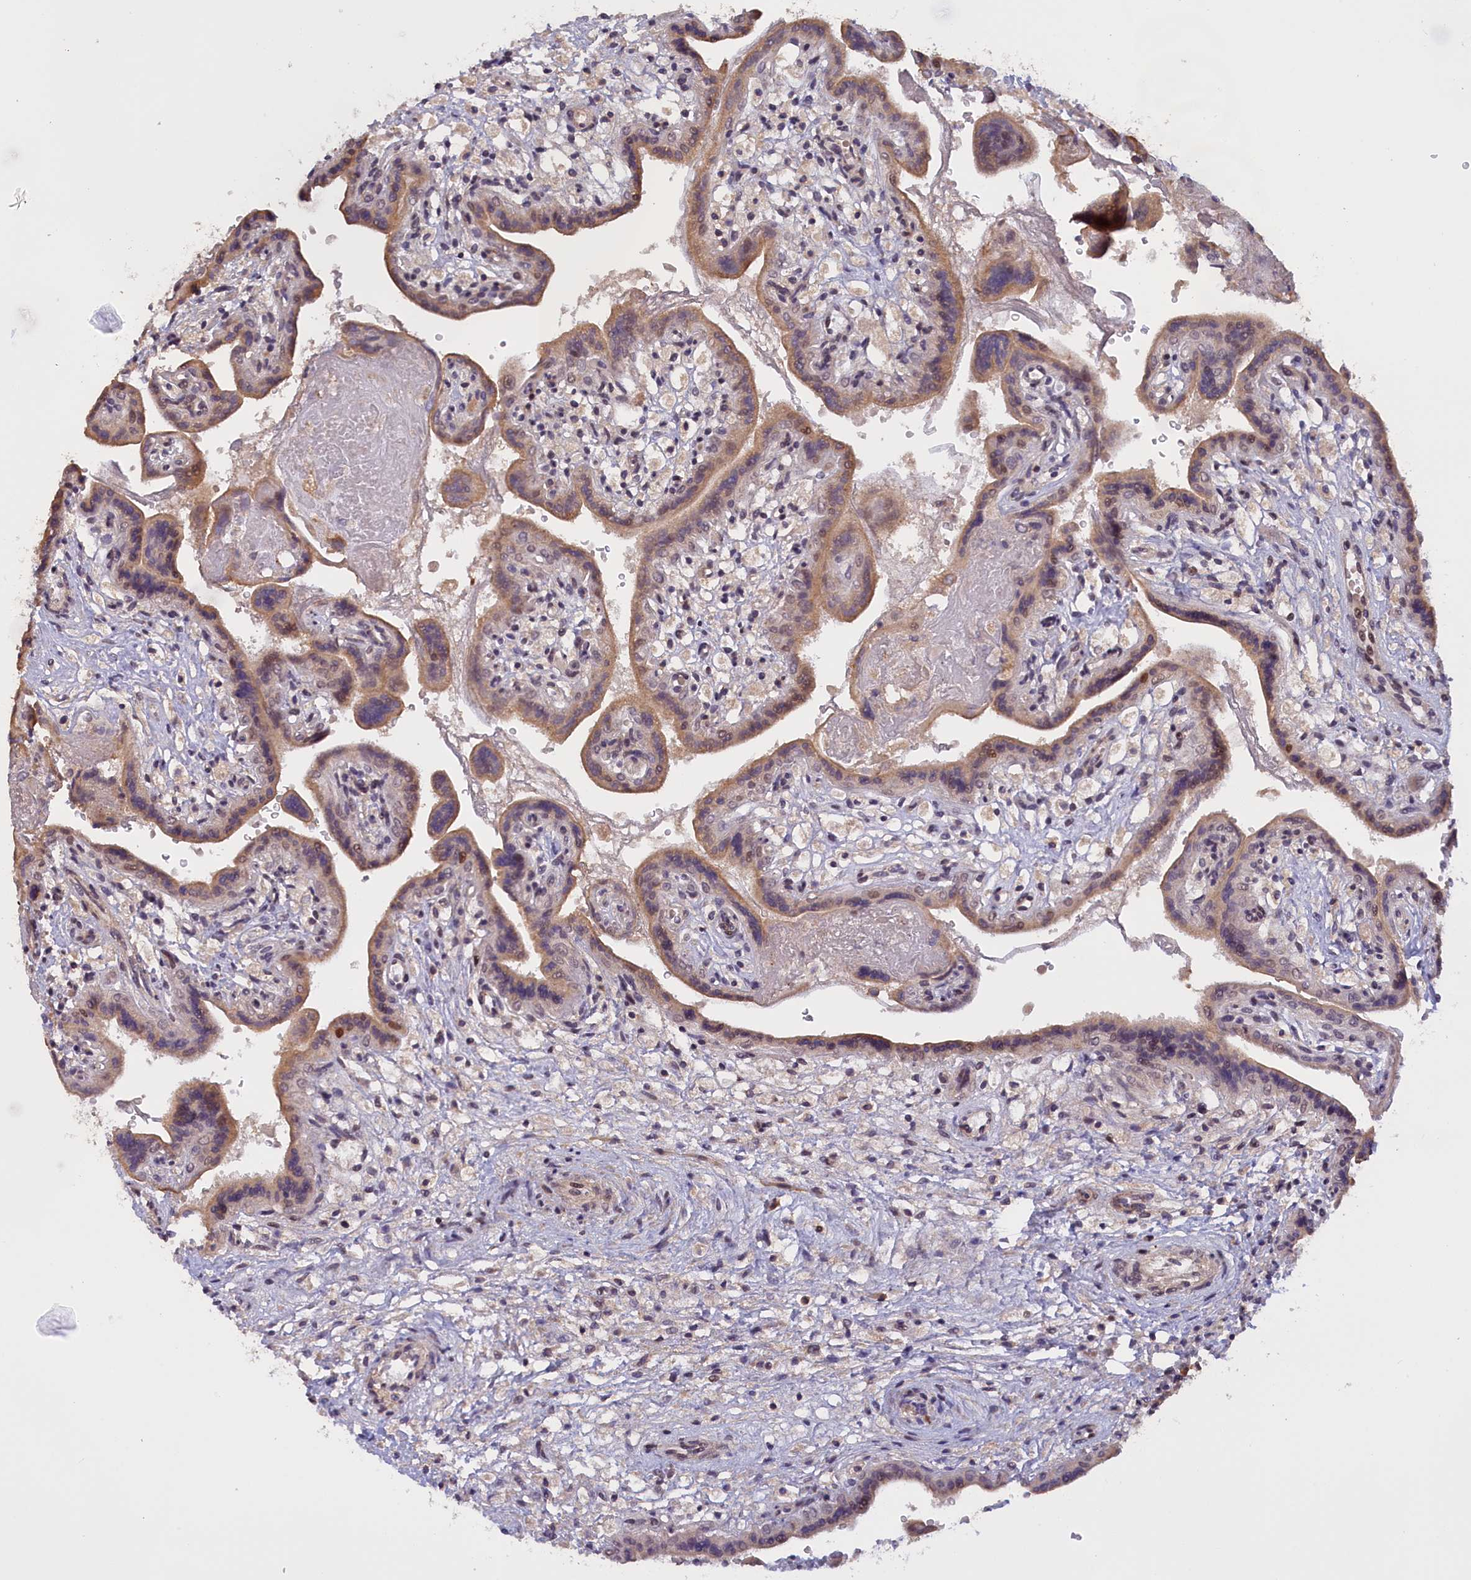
{"staining": {"intensity": "strong", "quantity": ">75%", "location": "cytoplasmic/membranous"}, "tissue": "placenta", "cell_type": "Decidual cells", "image_type": "normal", "snomed": [{"axis": "morphology", "description": "Normal tissue, NOS"}, {"axis": "topography", "description": "Placenta"}], "caption": "Protein staining by IHC shows strong cytoplasmic/membranous staining in approximately >75% of decidual cells in normal placenta.", "gene": "RRAD", "patient": {"sex": "female", "age": 37}}